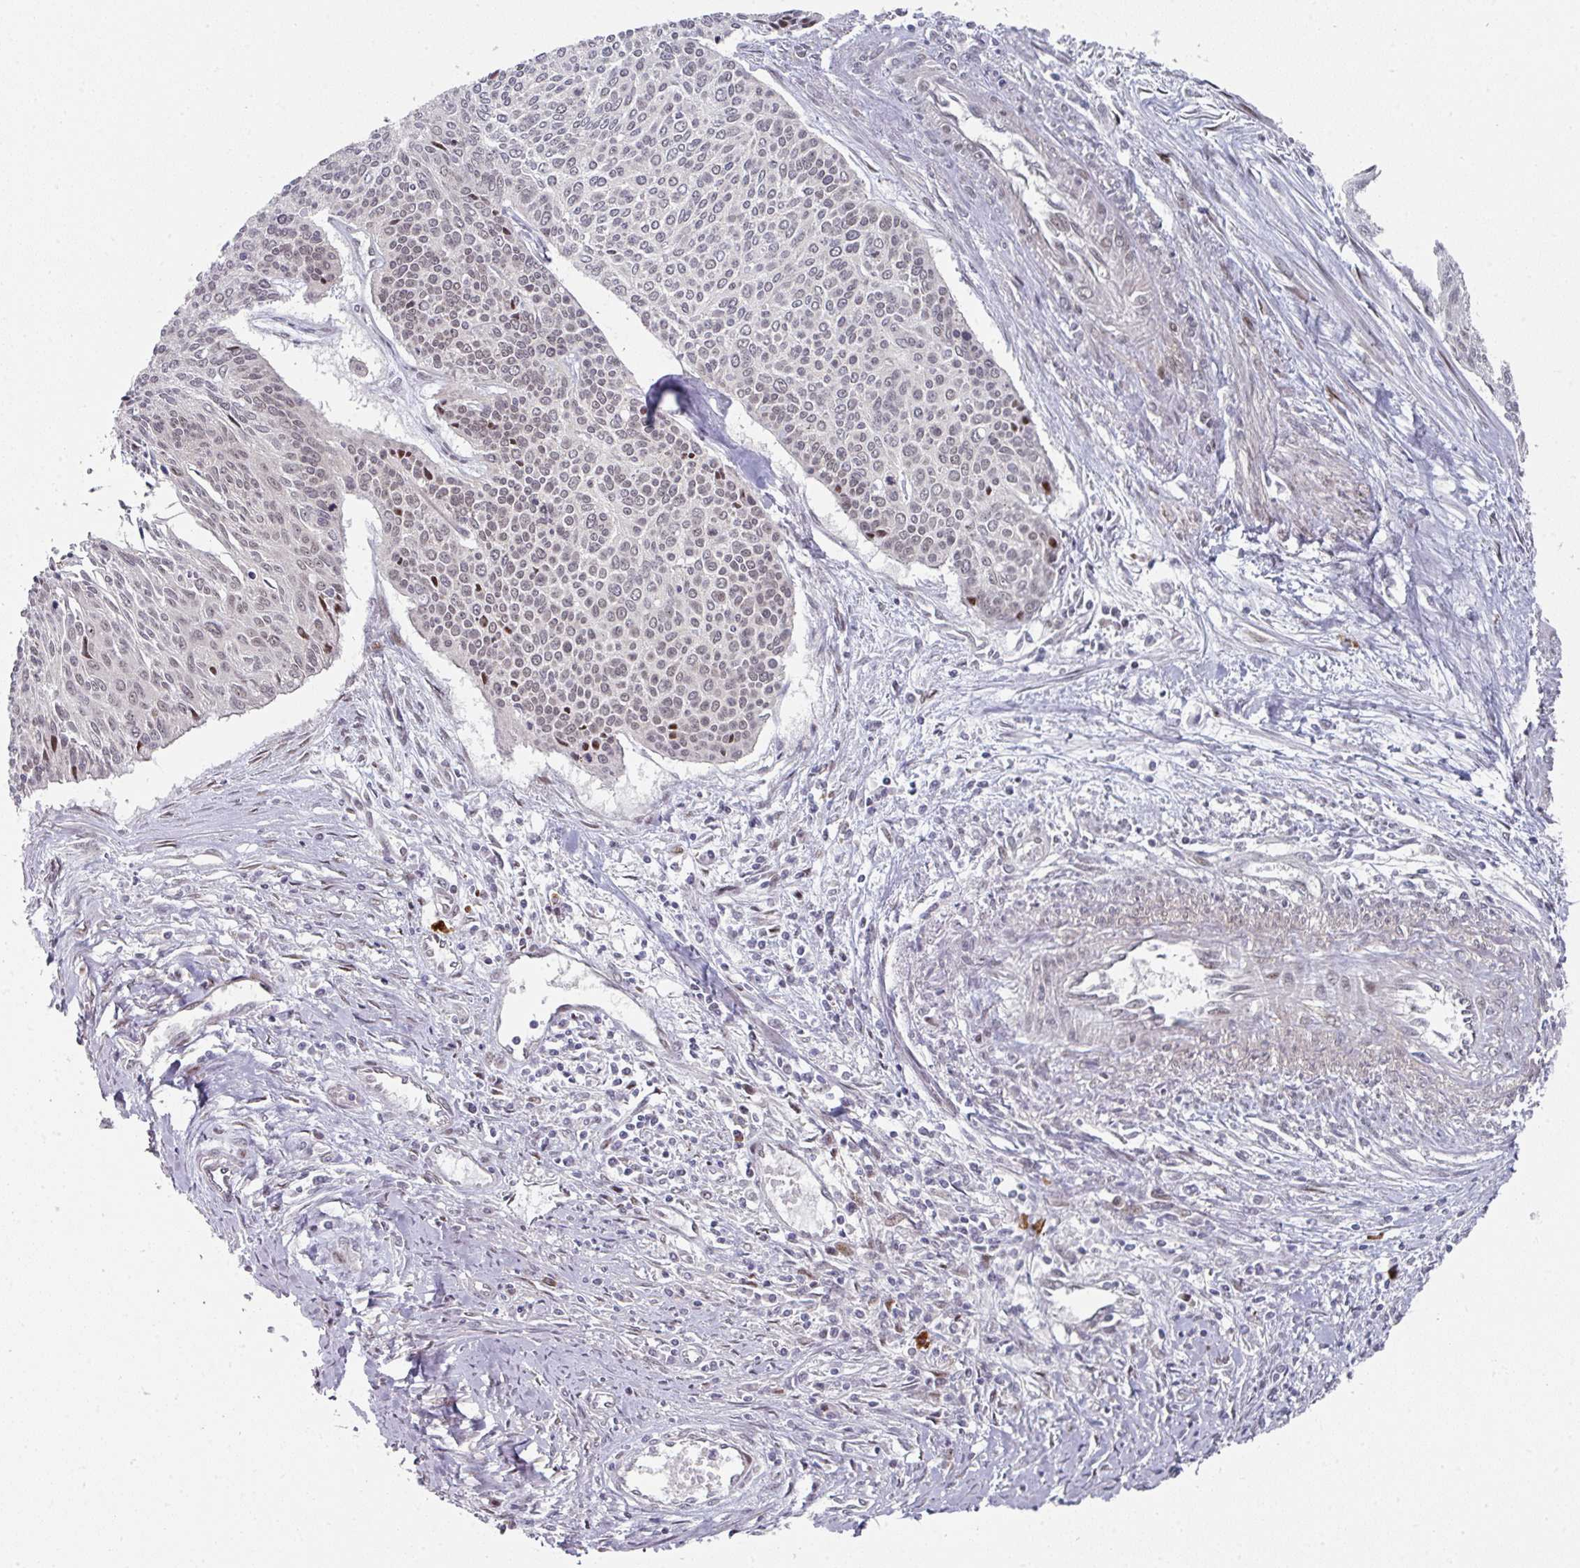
{"staining": {"intensity": "weak", "quantity": "<25%", "location": "nuclear"}, "tissue": "cervical cancer", "cell_type": "Tumor cells", "image_type": "cancer", "snomed": [{"axis": "morphology", "description": "Squamous cell carcinoma, NOS"}, {"axis": "topography", "description": "Cervix"}], "caption": "Tumor cells show no significant positivity in squamous cell carcinoma (cervical).", "gene": "TMCC1", "patient": {"sex": "female", "age": 55}}